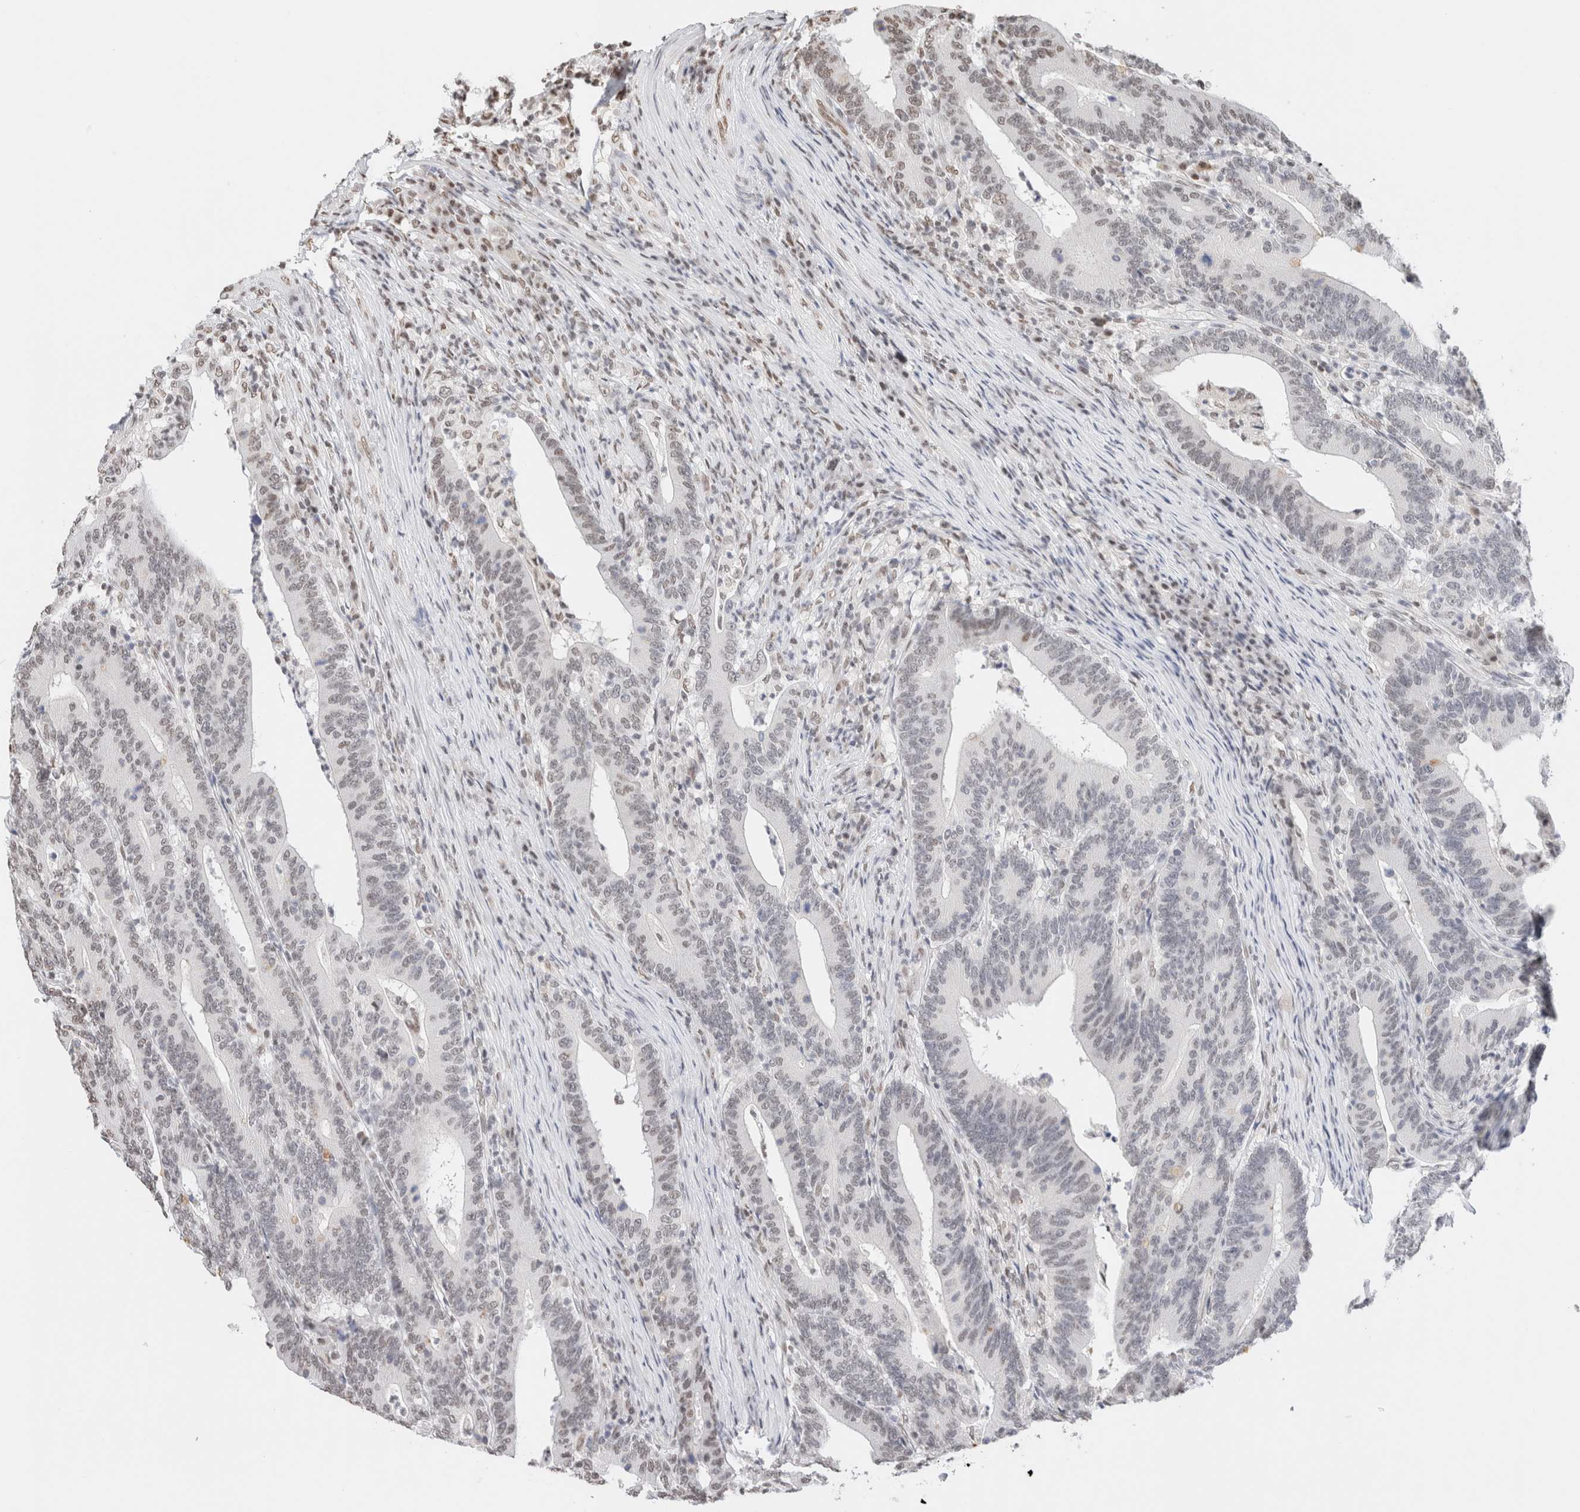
{"staining": {"intensity": "weak", "quantity": "<25%", "location": "nuclear"}, "tissue": "colorectal cancer", "cell_type": "Tumor cells", "image_type": "cancer", "snomed": [{"axis": "morphology", "description": "Adenocarcinoma, NOS"}, {"axis": "topography", "description": "Colon"}], "caption": "Colorectal adenocarcinoma was stained to show a protein in brown. There is no significant positivity in tumor cells.", "gene": "SUPT3H", "patient": {"sex": "female", "age": 66}}